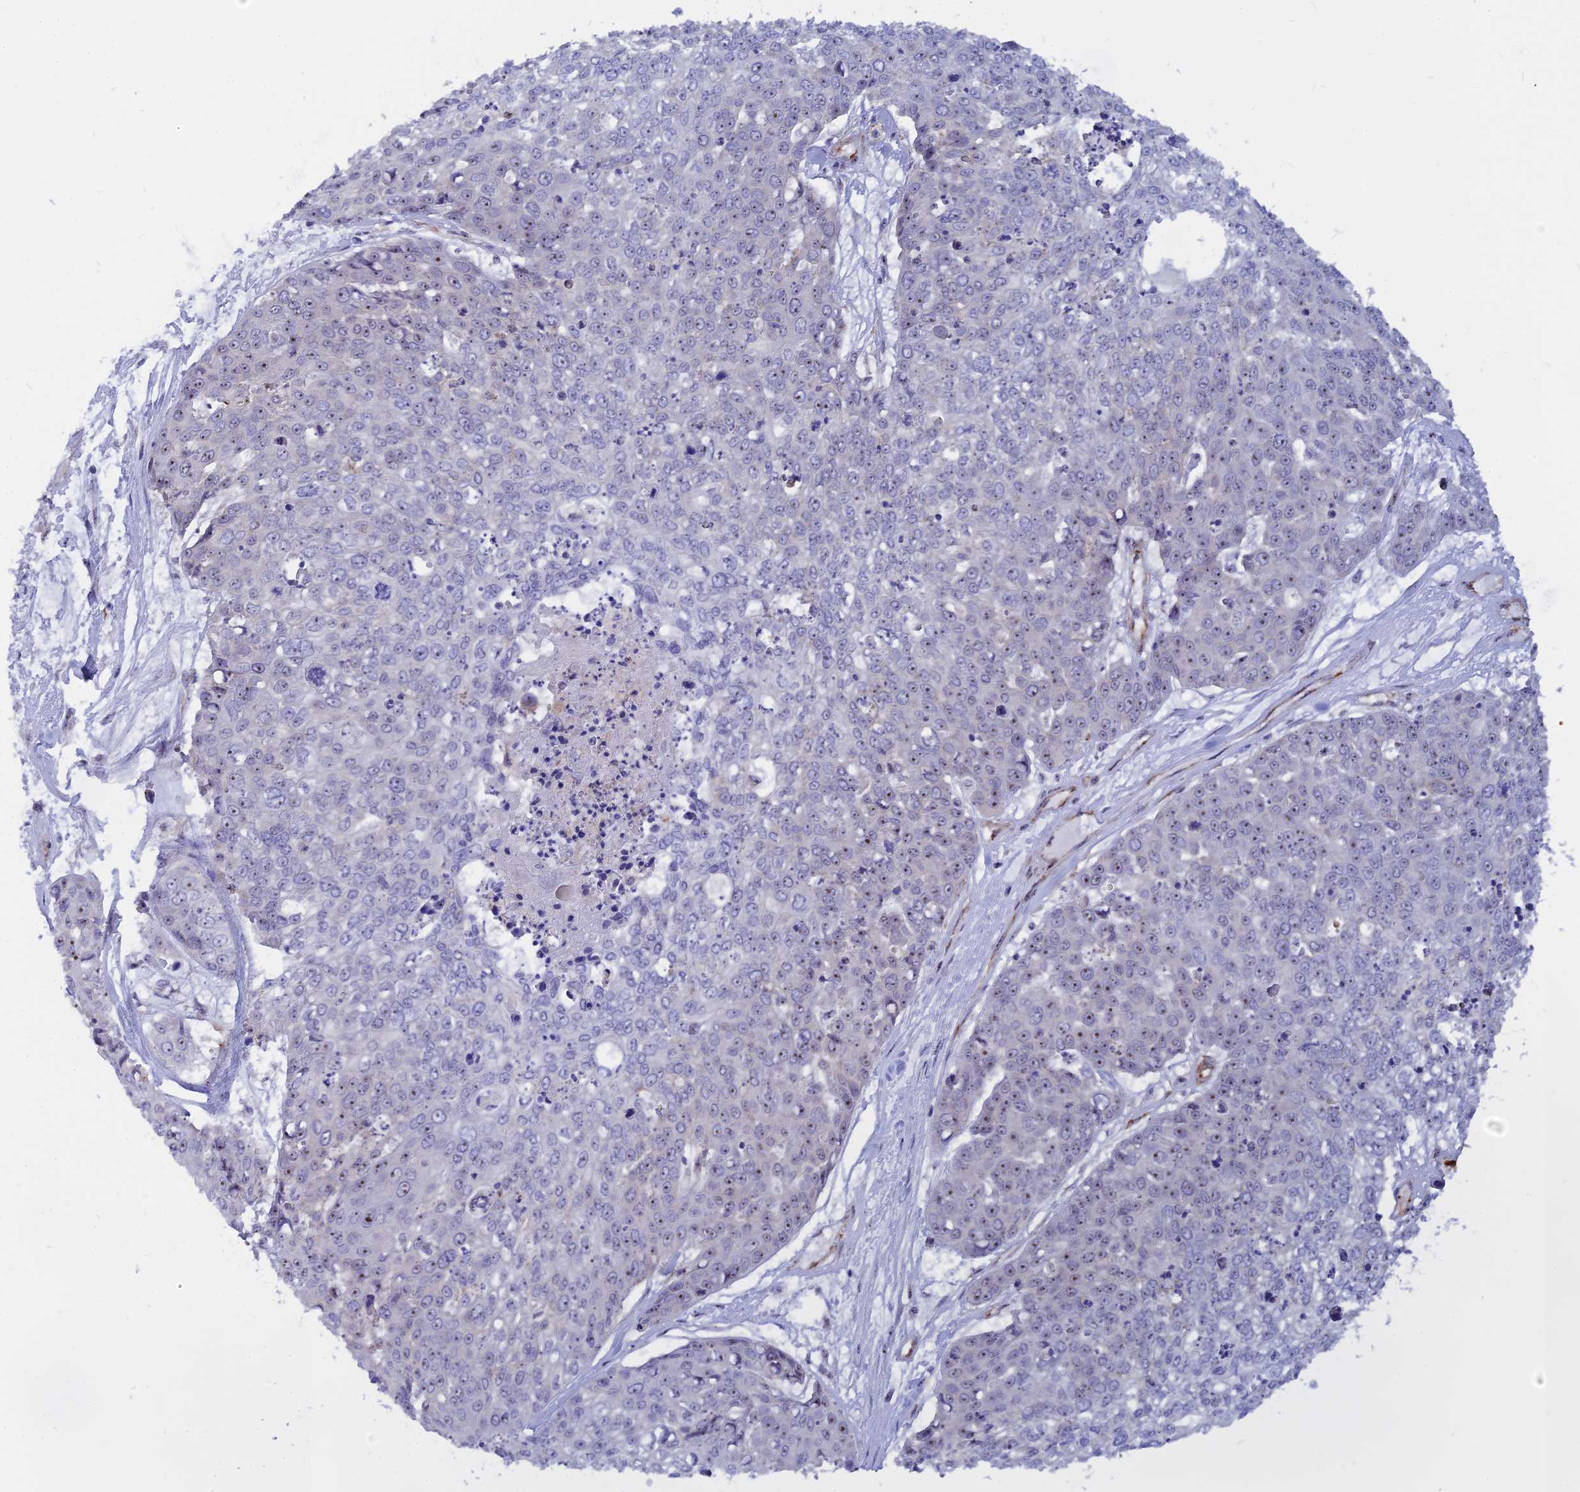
{"staining": {"intensity": "moderate", "quantity": "25%-75%", "location": "nuclear"}, "tissue": "skin cancer", "cell_type": "Tumor cells", "image_type": "cancer", "snomed": [{"axis": "morphology", "description": "Squamous cell carcinoma, NOS"}, {"axis": "topography", "description": "Skin"}], "caption": "Immunohistochemical staining of human squamous cell carcinoma (skin) shows moderate nuclear protein staining in about 25%-75% of tumor cells.", "gene": "DBNDD1", "patient": {"sex": "female", "age": 44}}